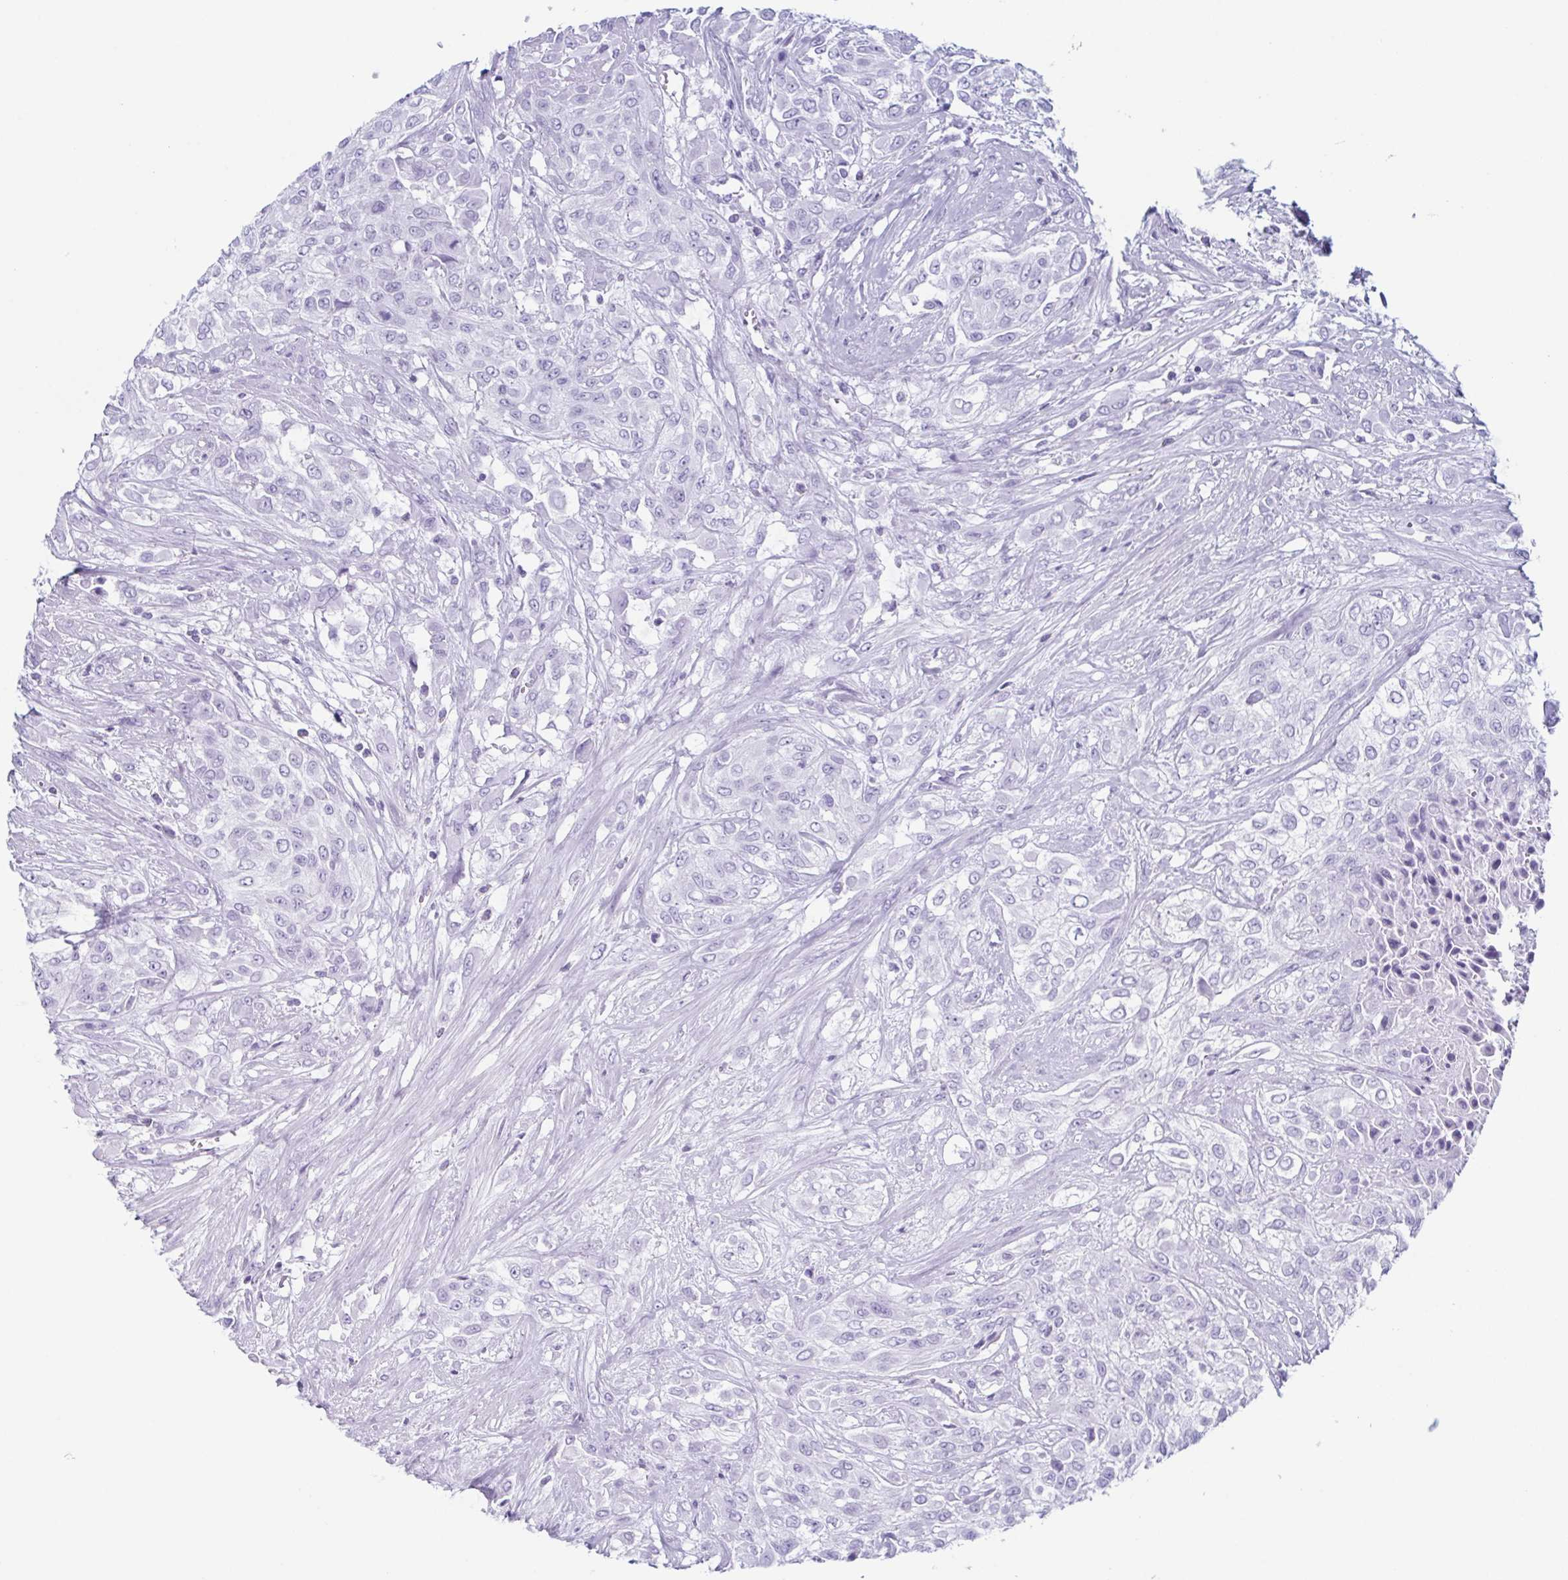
{"staining": {"intensity": "negative", "quantity": "none", "location": "none"}, "tissue": "urothelial cancer", "cell_type": "Tumor cells", "image_type": "cancer", "snomed": [{"axis": "morphology", "description": "Urothelial carcinoma, High grade"}, {"axis": "topography", "description": "Urinary bladder"}], "caption": "A photomicrograph of human urothelial cancer is negative for staining in tumor cells.", "gene": "ENKUR", "patient": {"sex": "male", "age": 57}}